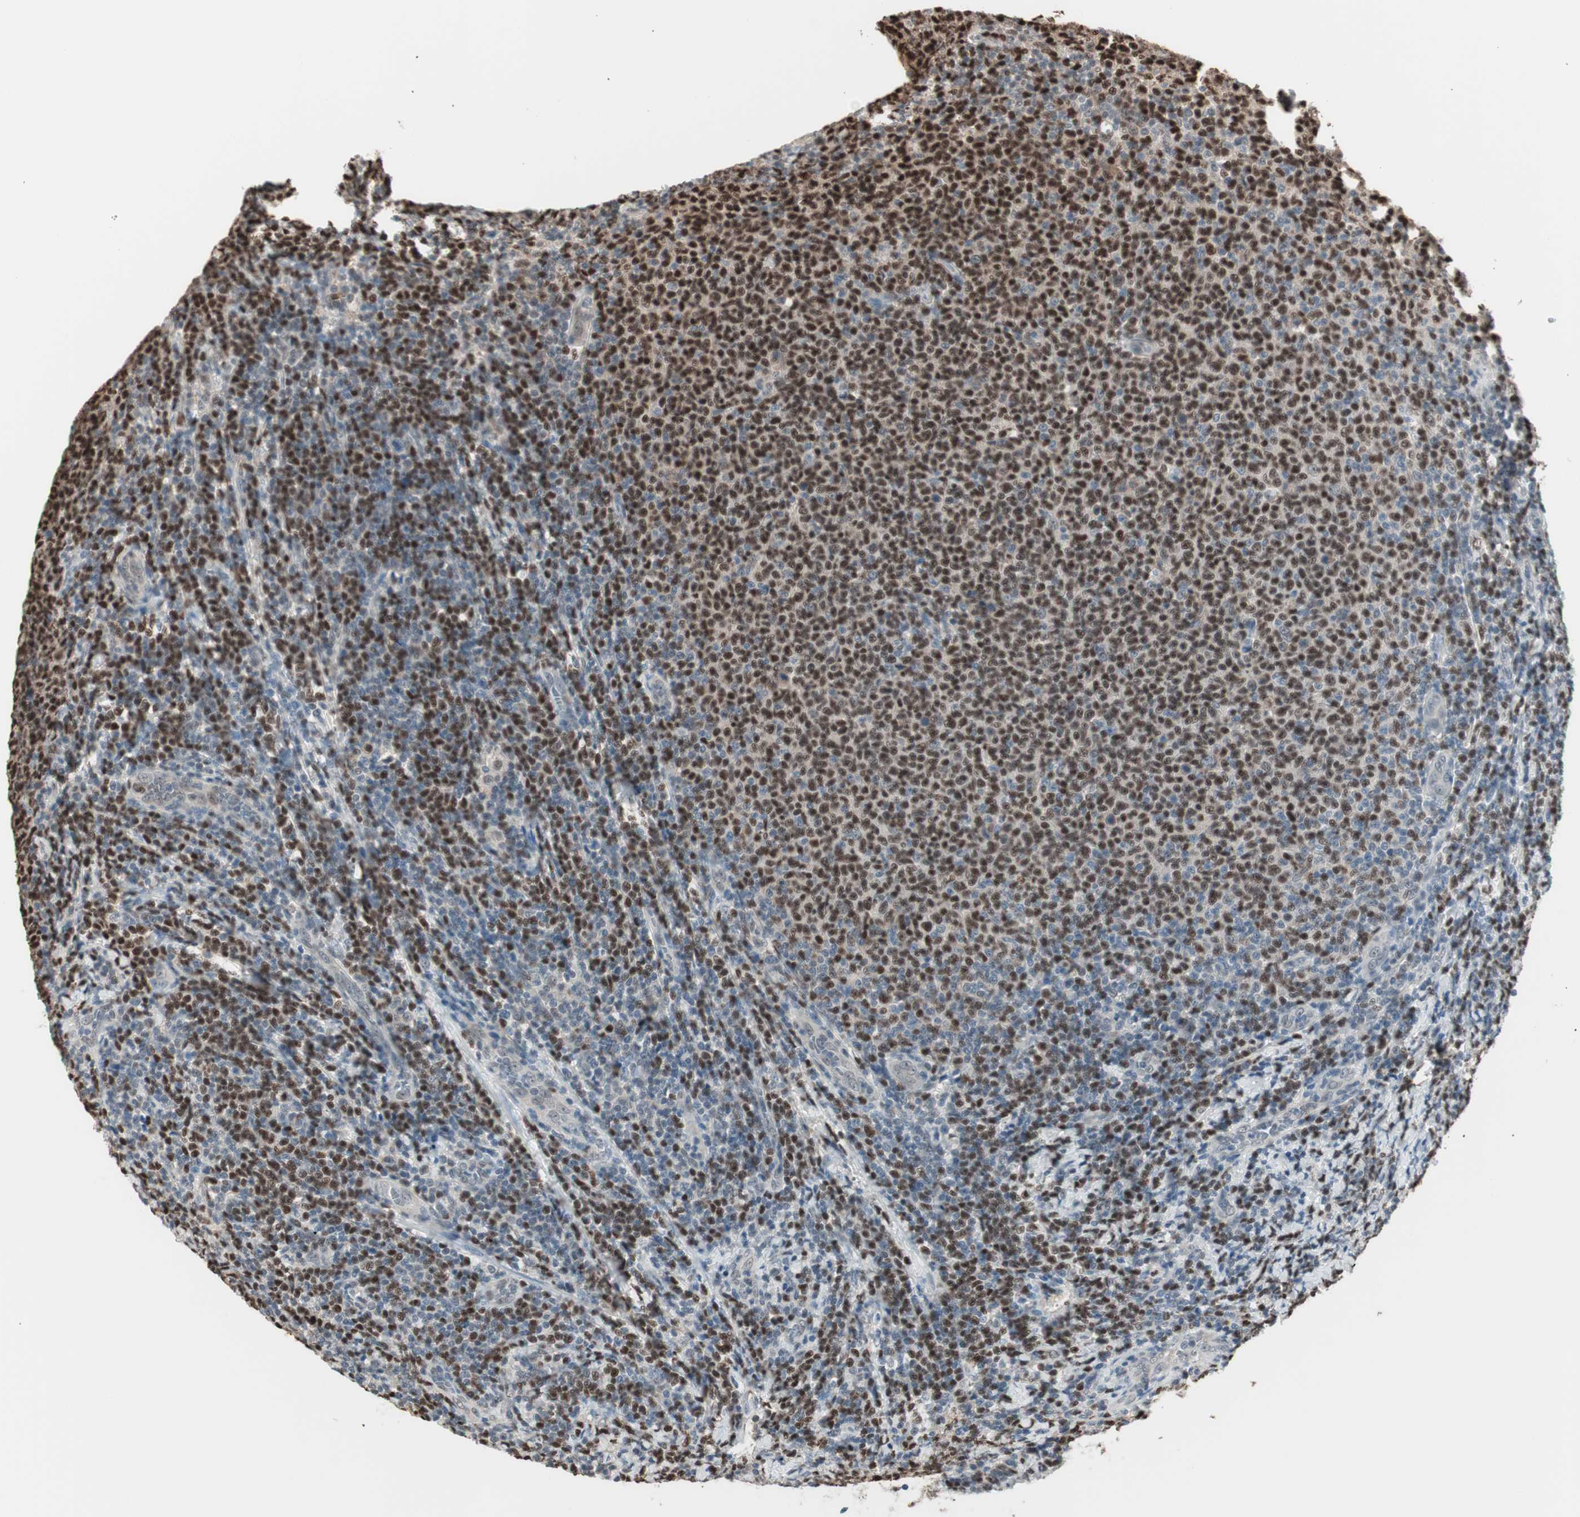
{"staining": {"intensity": "strong", "quantity": ">75%", "location": "nuclear"}, "tissue": "lymphoma", "cell_type": "Tumor cells", "image_type": "cancer", "snomed": [{"axis": "morphology", "description": "Malignant lymphoma, non-Hodgkin's type, Low grade"}, {"axis": "topography", "description": "Lymph node"}], "caption": "A high-resolution image shows immunohistochemistry (IHC) staining of lymphoma, which shows strong nuclear expression in about >75% of tumor cells.", "gene": "LONP2", "patient": {"sex": "male", "age": 66}}